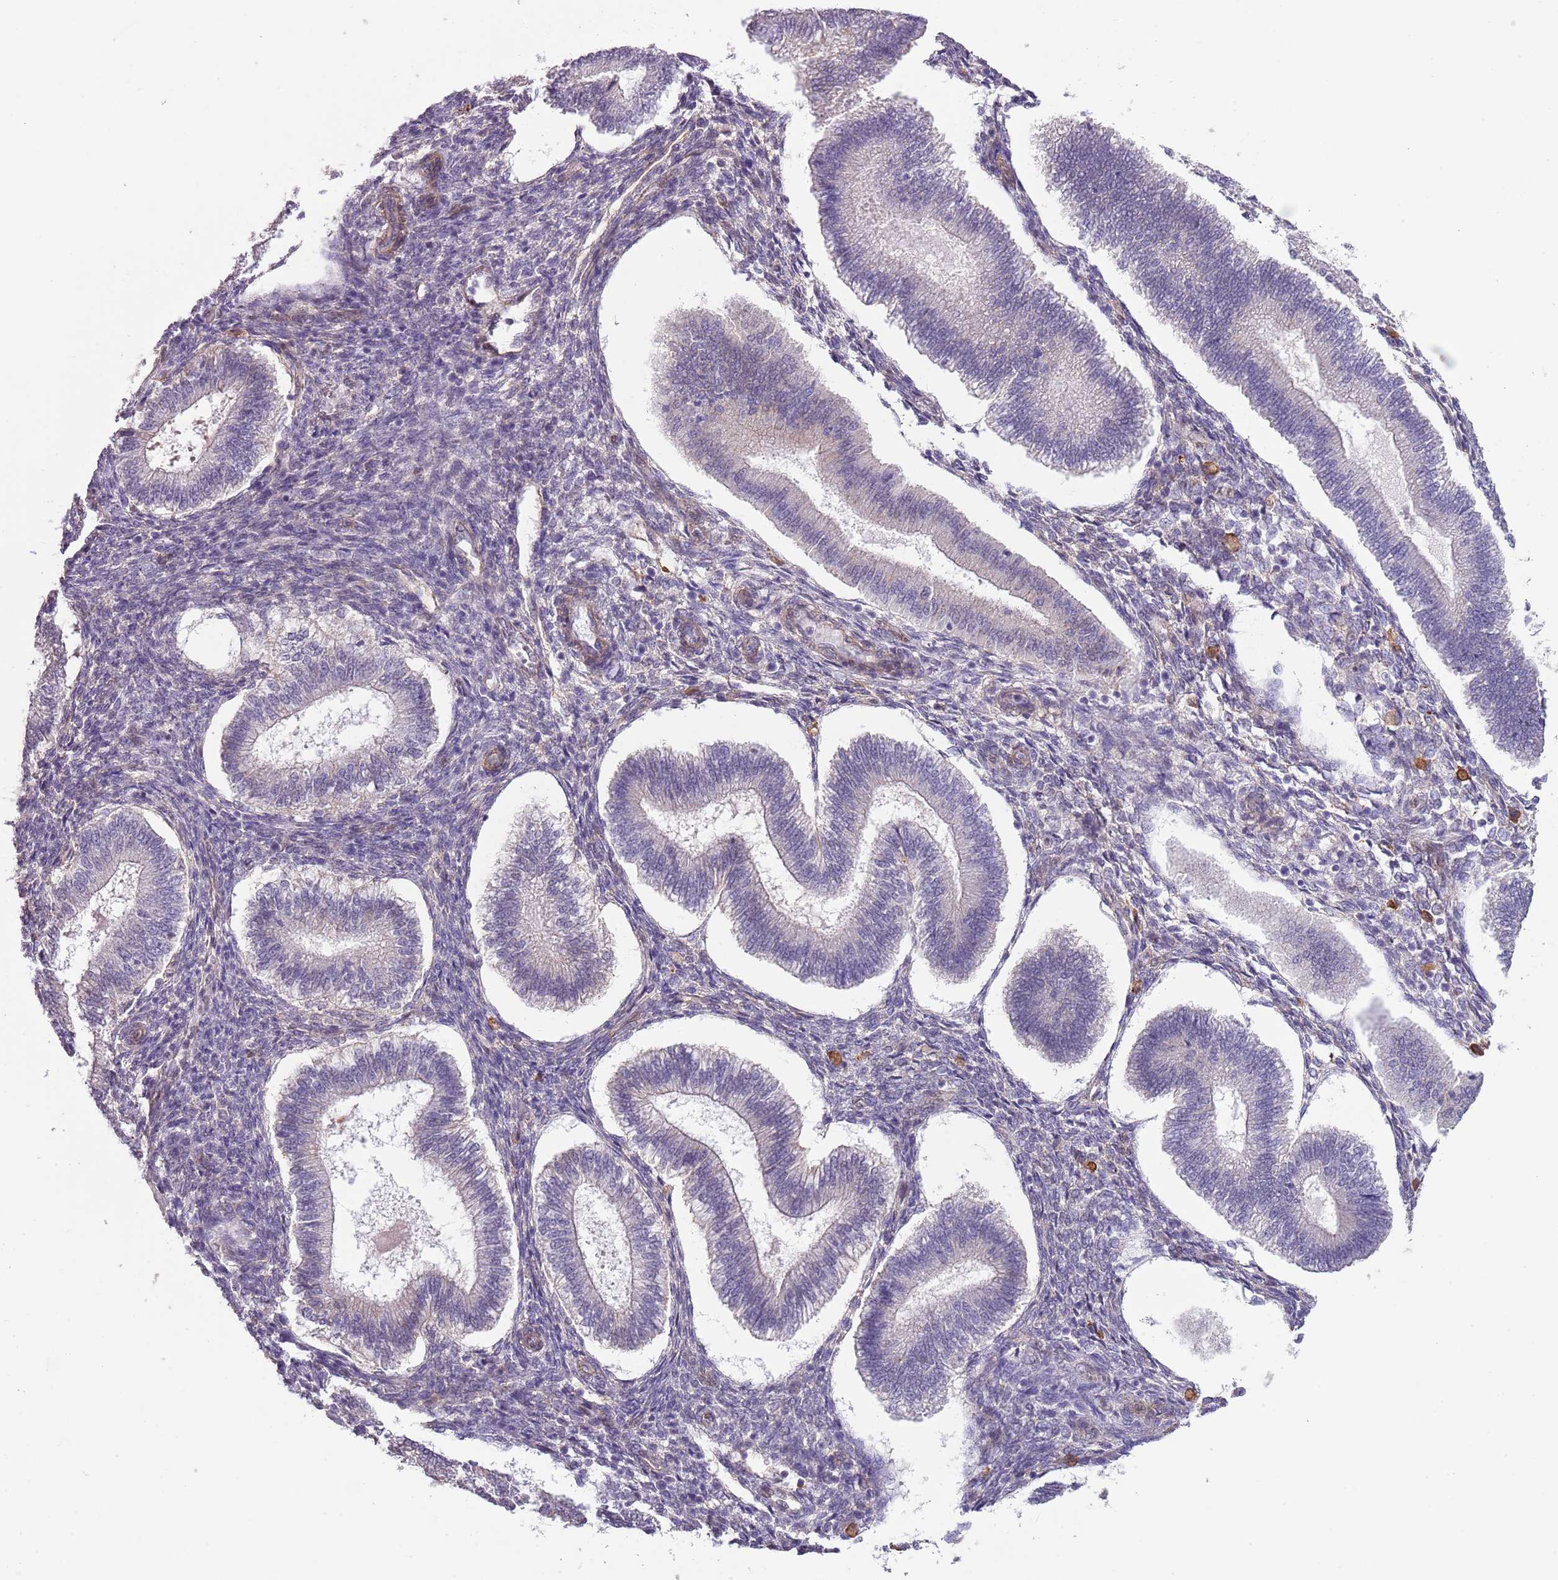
{"staining": {"intensity": "moderate", "quantity": "<25%", "location": "cytoplasmic/membranous,nuclear"}, "tissue": "endometrium", "cell_type": "Cells in endometrial stroma", "image_type": "normal", "snomed": [{"axis": "morphology", "description": "Normal tissue, NOS"}, {"axis": "topography", "description": "Endometrium"}], "caption": "Immunohistochemical staining of benign human endometrium displays moderate cytoplasmic/membranous,nuclear protein expression in about <25% of cells in endometrial stroma. (Stains: DAB in brown, nuclei in blue, Microscopy: brightfield microscopy at high magnification).", "gene": "CREBZF", "patient": {"sex": "female", "age": 25}}